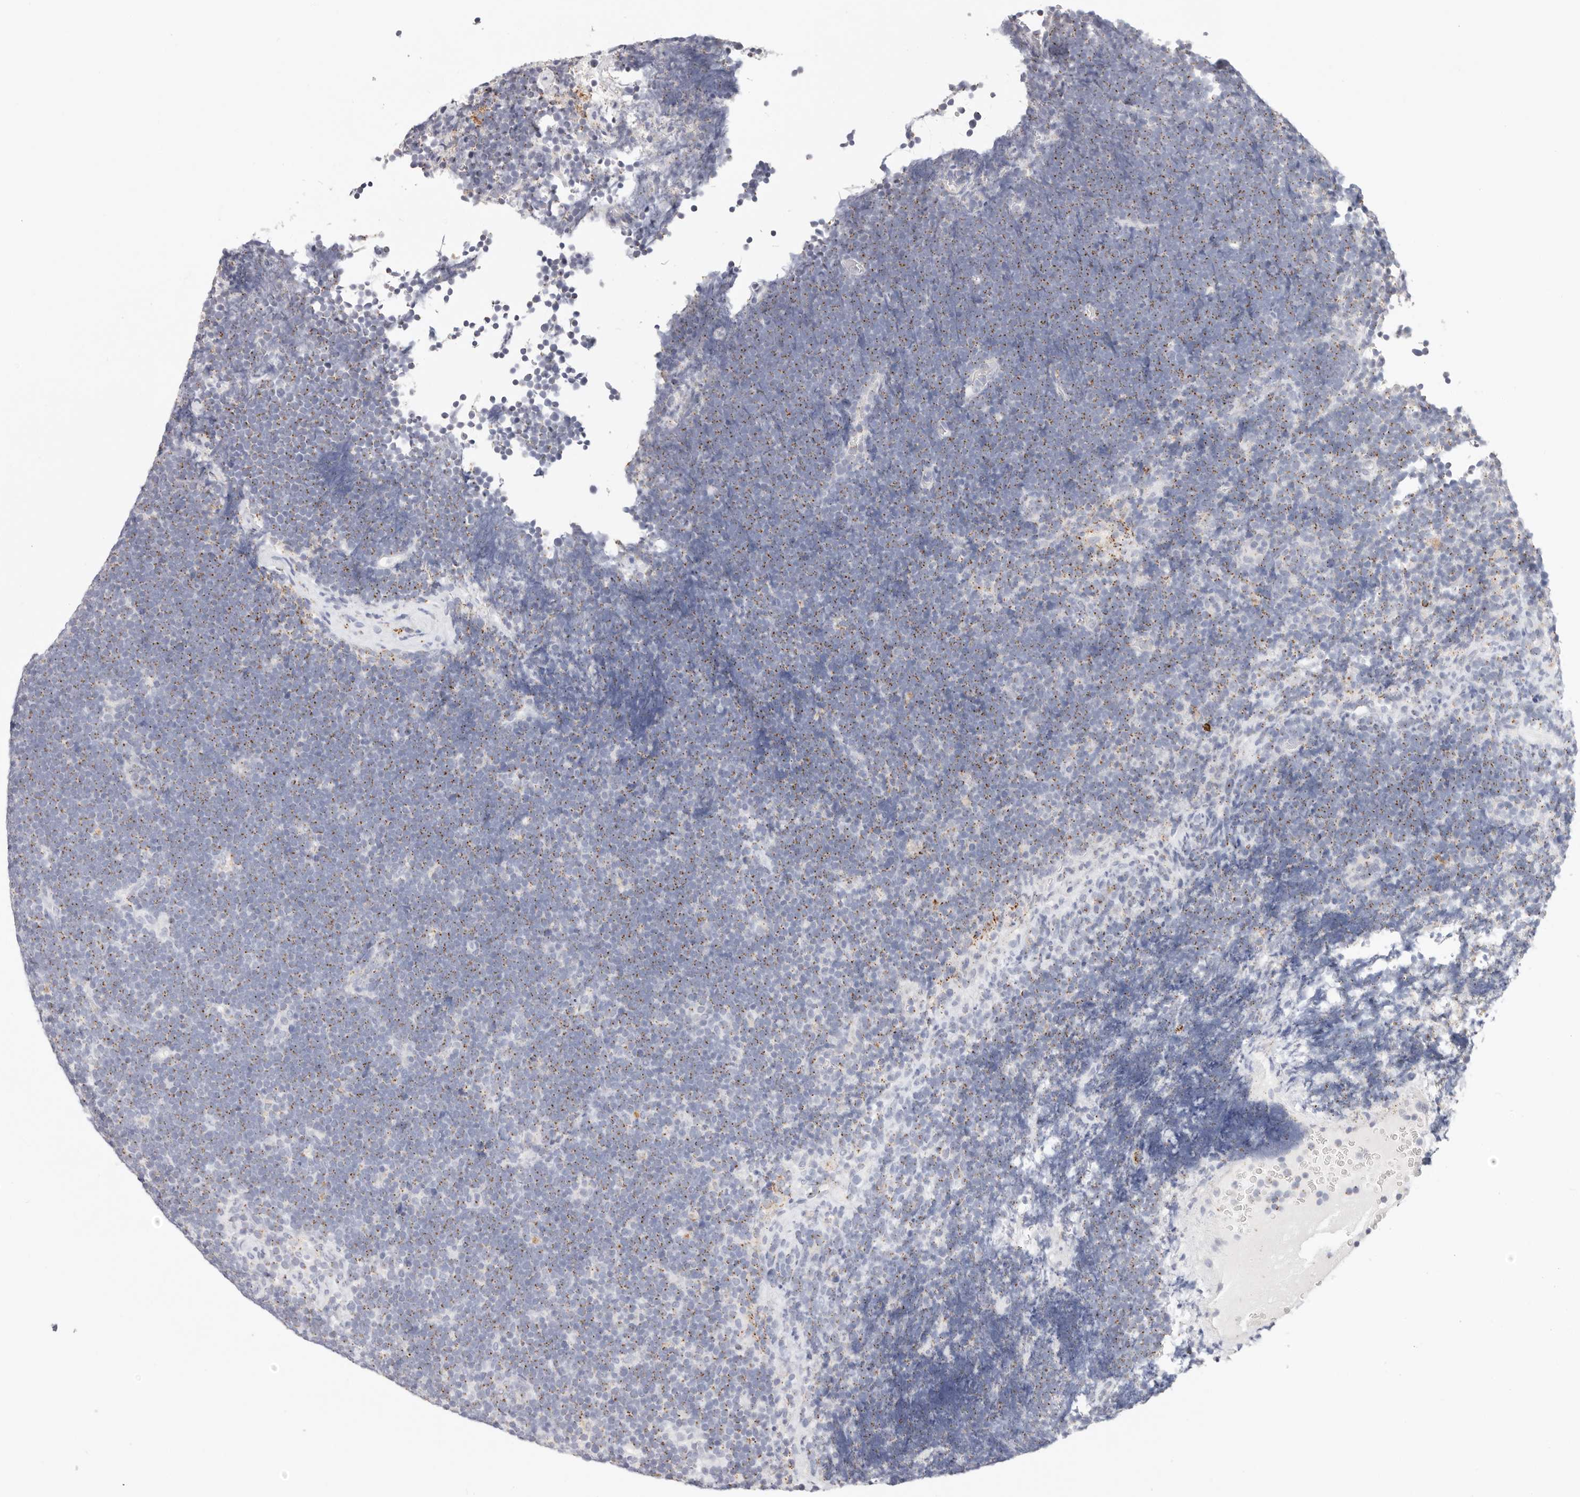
{"staining": {"intensity": "moderate", "quantity": "<25%", "location": "cytoplasmic/membranous"}, "tissue": "lymphoma", "cell_type": "Tumor cells", "image_type": "cancer", "snomed": [{"axis": "morphology", "description": "Malignant lymphoma, non-Hodgkin's type, High grade"}, {"axis": "topography", "description": "Lymph node"}], "caption": "Human lymphoma stained with a brown dye demonstrates moderate cytoplasmic/membranous positive staining in approximately <25% of tumor cells.", "gene": "STKLD1", "patient": {"sex": "male", "age": 13}}